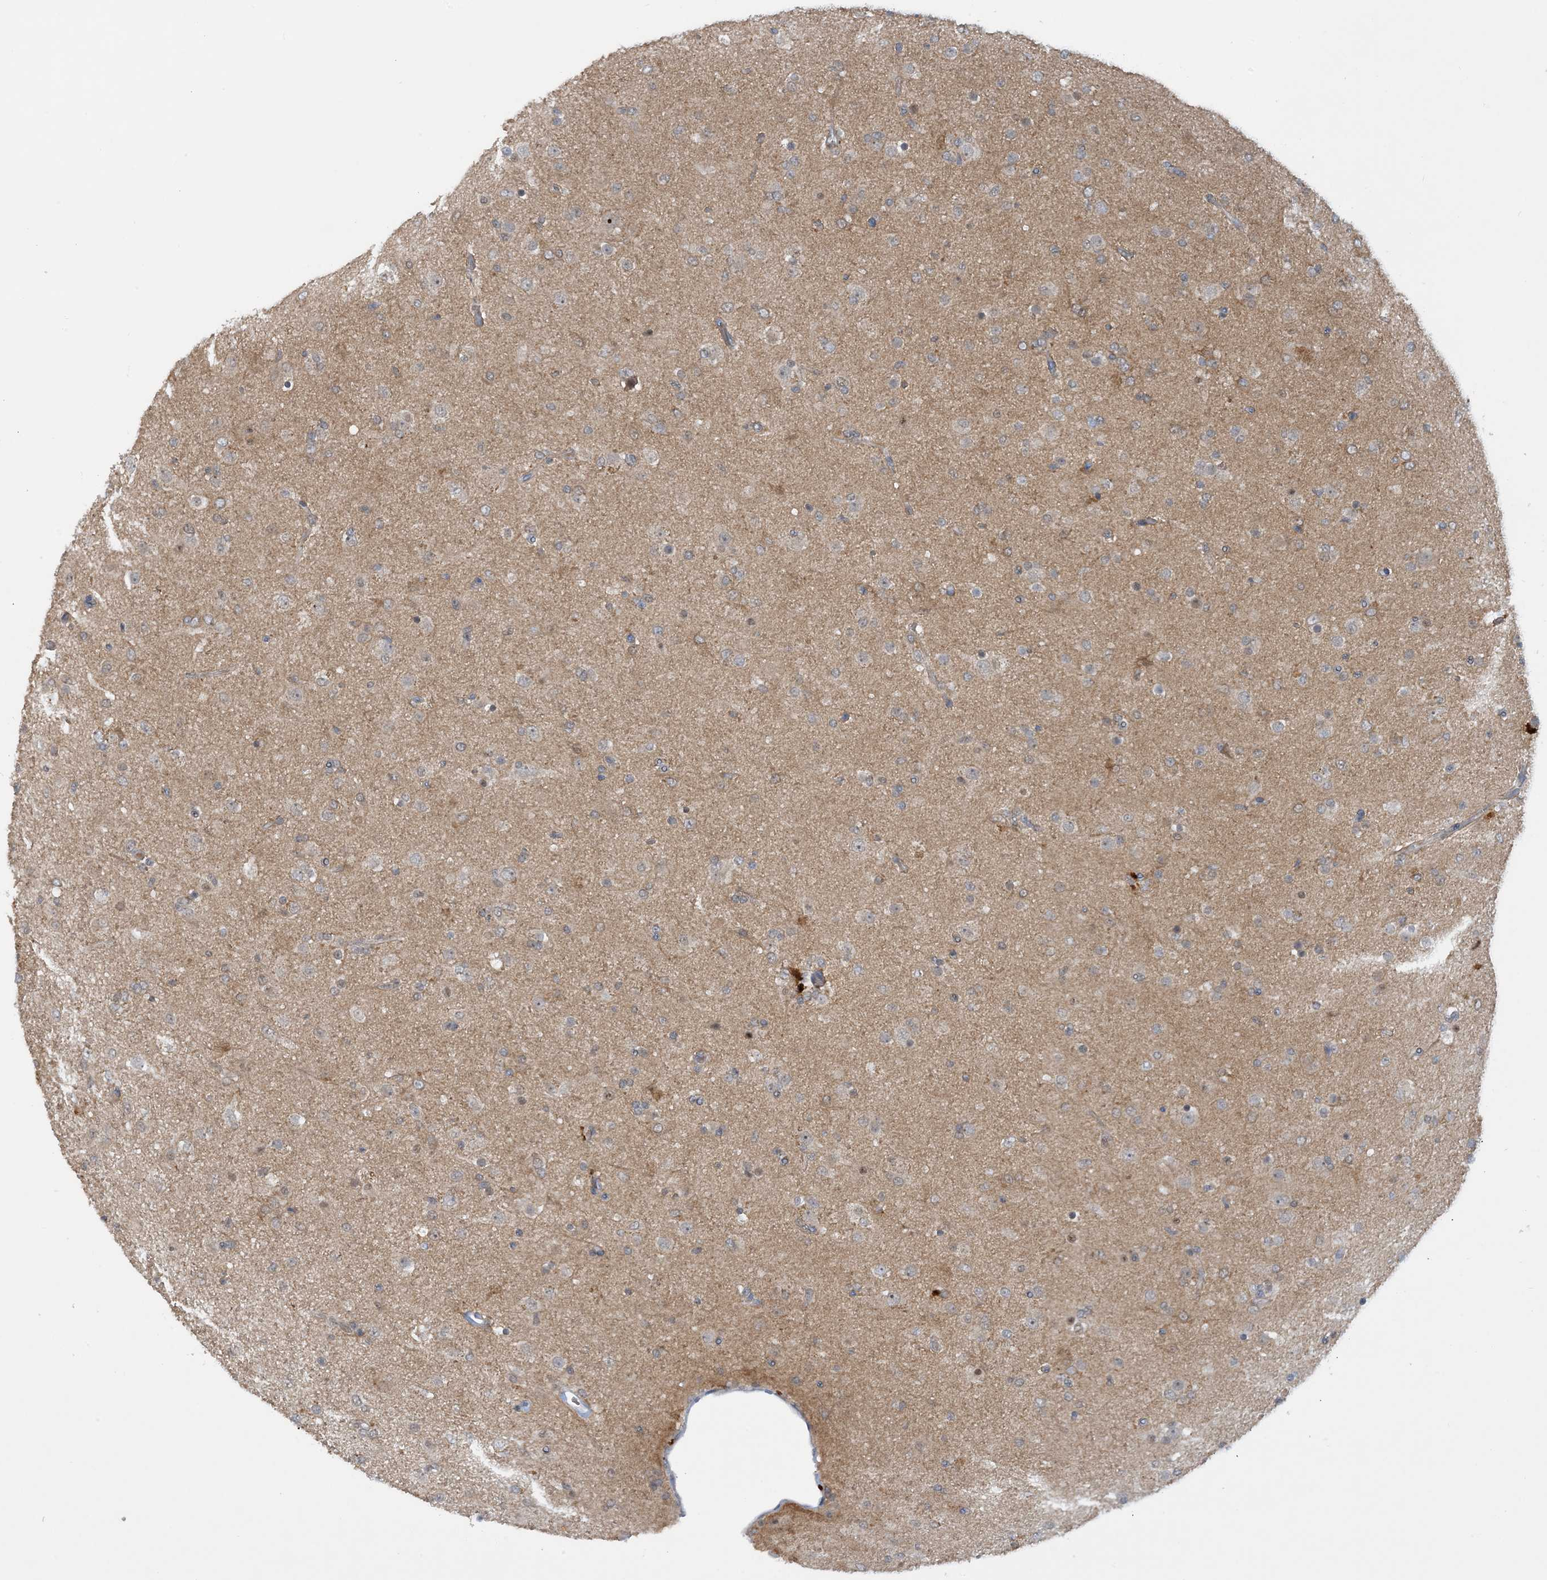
{"staining": {"intensity": "negative", "quantity": "none", "location": "none"}, "tissue": "glioma", "cell_type": "Tumor cells", "image_type": "cancer", "snomed": [{"axis": "morphology", "description": "Glioma, malignant, Low grade"}, {"axis": "topography", "description": "Brain"}], "caption": "Immunohistochemical staining of human malignant glioma (low-grade) shows no significant staining in tumor cells. Brightfield microscopy of immunohistochemistry (IHC) stained with DAB (brown) and hematoxylin (blue), captured at high magnification.", "gene": "UBE2E1", "patient": {"sex": "male", "age": 65}}